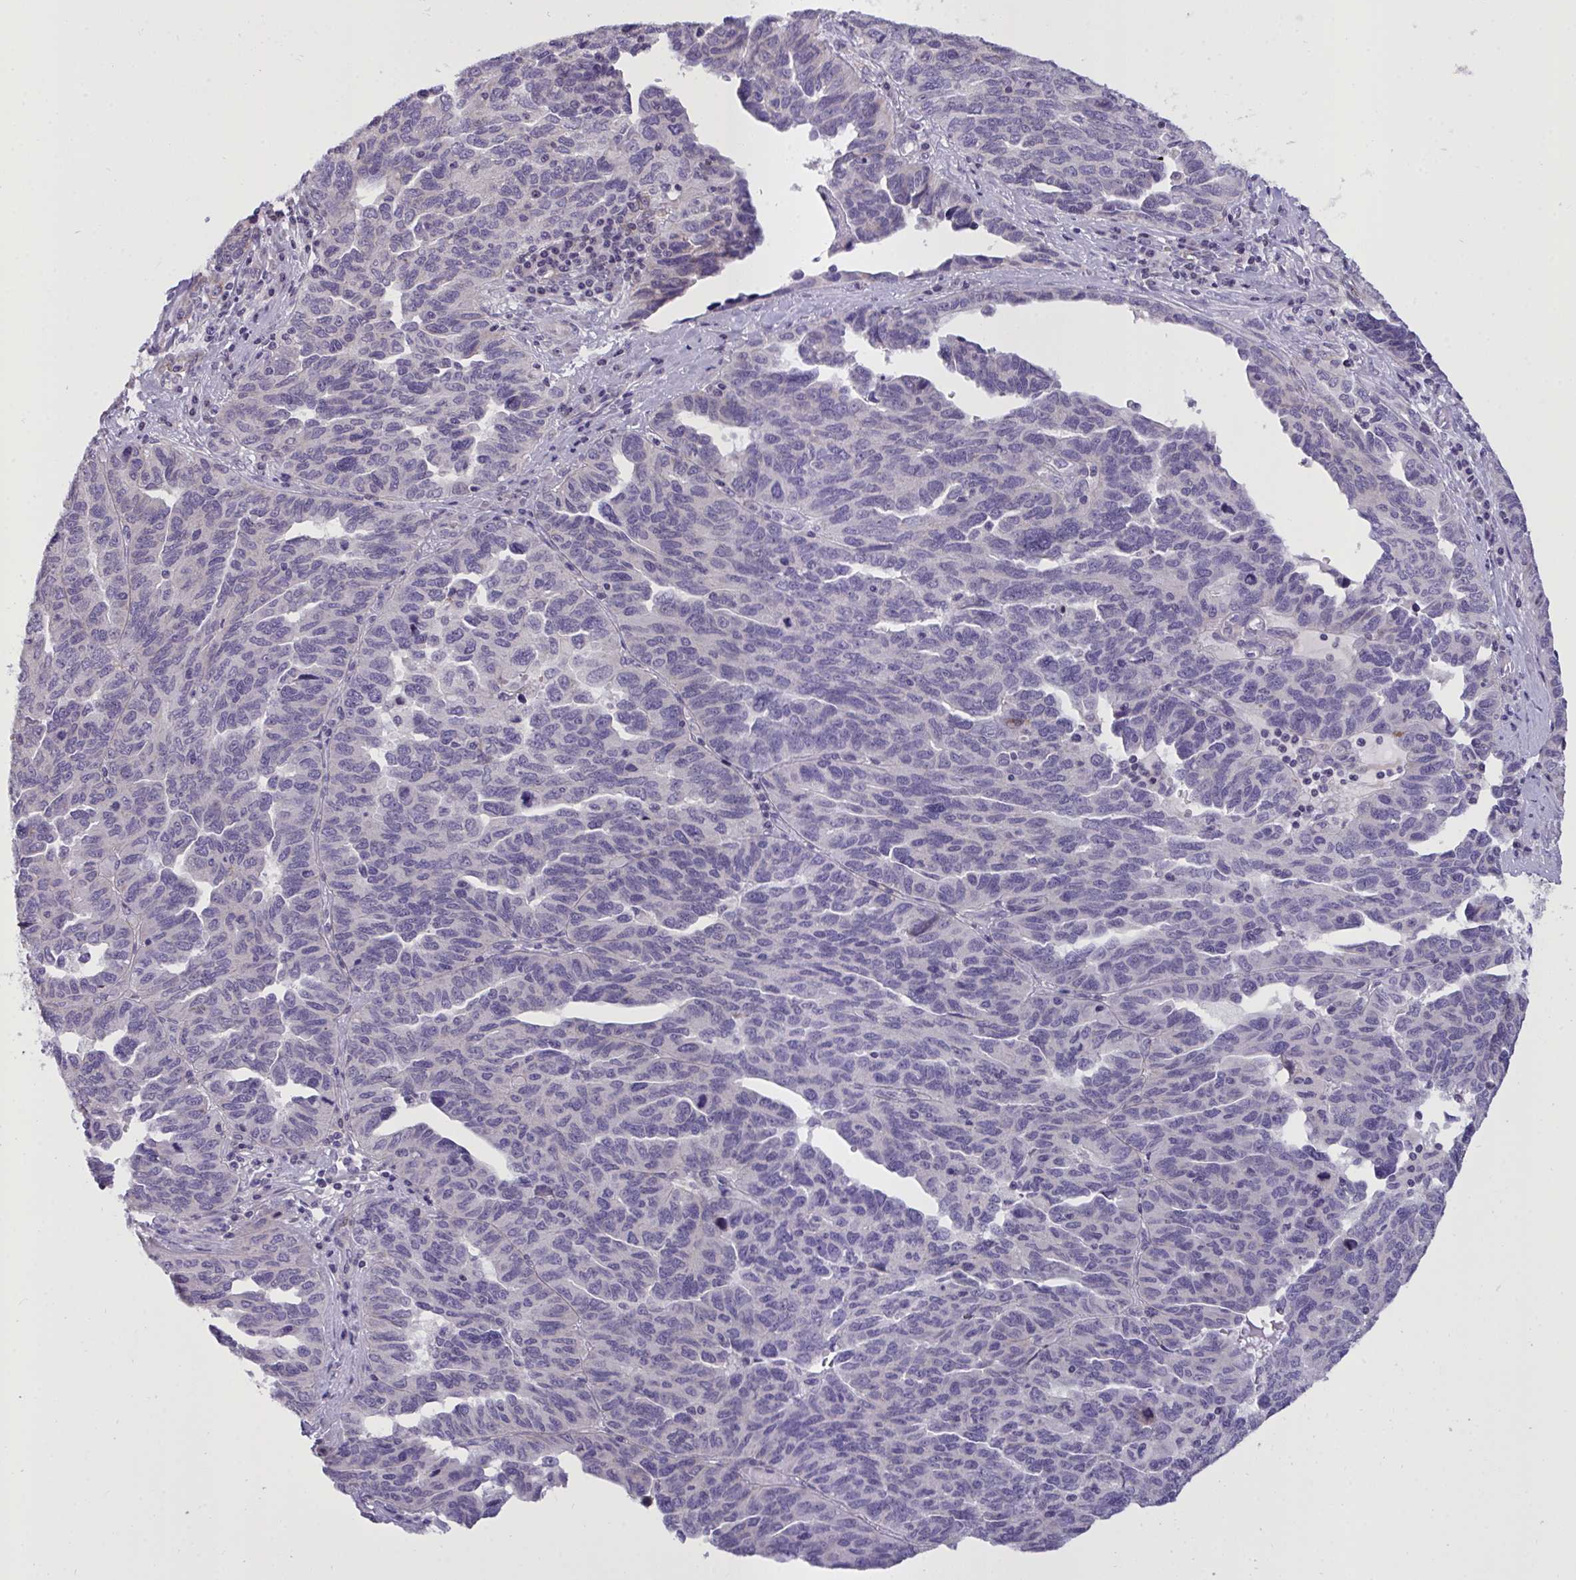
{"staining": {"intensity": "negative", "quantity": "none", "location": "none"}, "tissue": "ovarian cancer", "cell_type": "Tumor cells", "image_type": "cancer", "snomed": [{"axis": "morphology", "description": "Cystadenocarcinoma, serous, NOS"}, {"axis": "topography", "description": "Ovary"}], "caption": "High magnification brightfield microscopy of serous cystadenocarcinoma (ovarian) stained with DAB (3,3'-diaminobenzidine) (brown) and counterstained with hematoxylin (blue): tumor cells show no significant positivity.", "gene": "SEMA6B", "patient": {"sex": "female", "age": 64}}